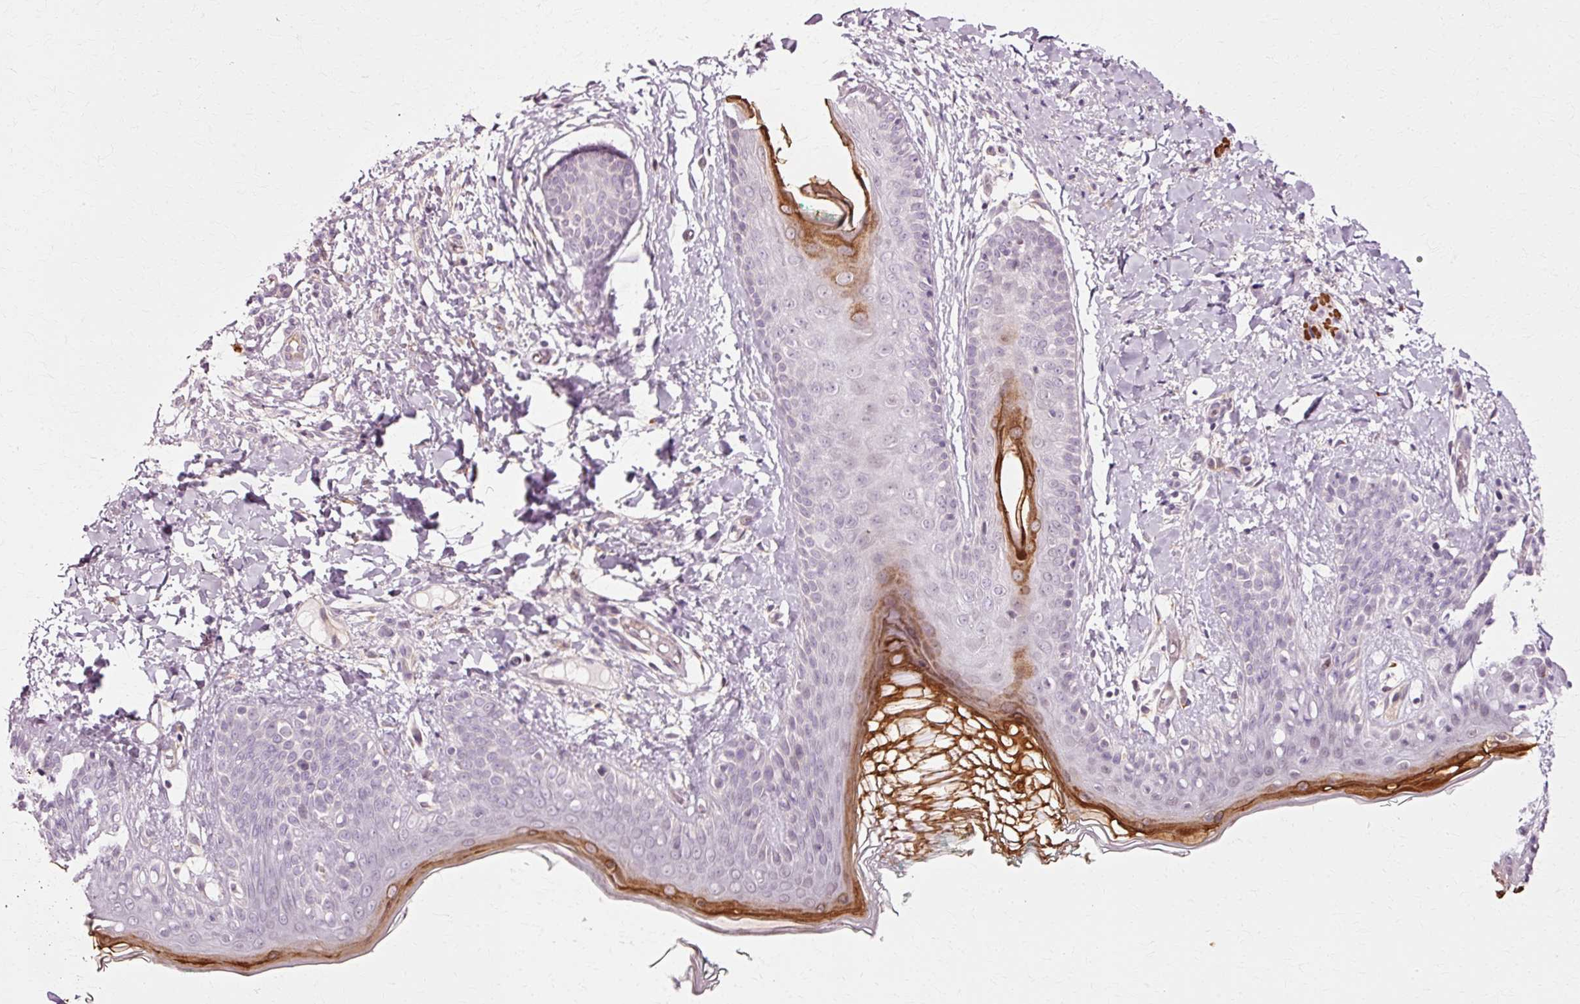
{"staining": {"intensity": "moderate", "quantity": "<25%", "location": "cytoplasmic/membranous"}, "tissue": "skin", "cell_type": "Fibroblasts", "image_type": "normal", "snomed": [{"axis": "morphology", "description": "Normal tissue, NOS"}, {"axis": "topography", "description": "Skin"}], "caption": "A histopathology image showing moderate cytoplasmic/membranous expression in approximately <25% of fibroblasts in normal skin, as visualized by brown immunohistochemical staining.", "gene": "RANBP2", "patient": {"sex": "male", "age": 16}}